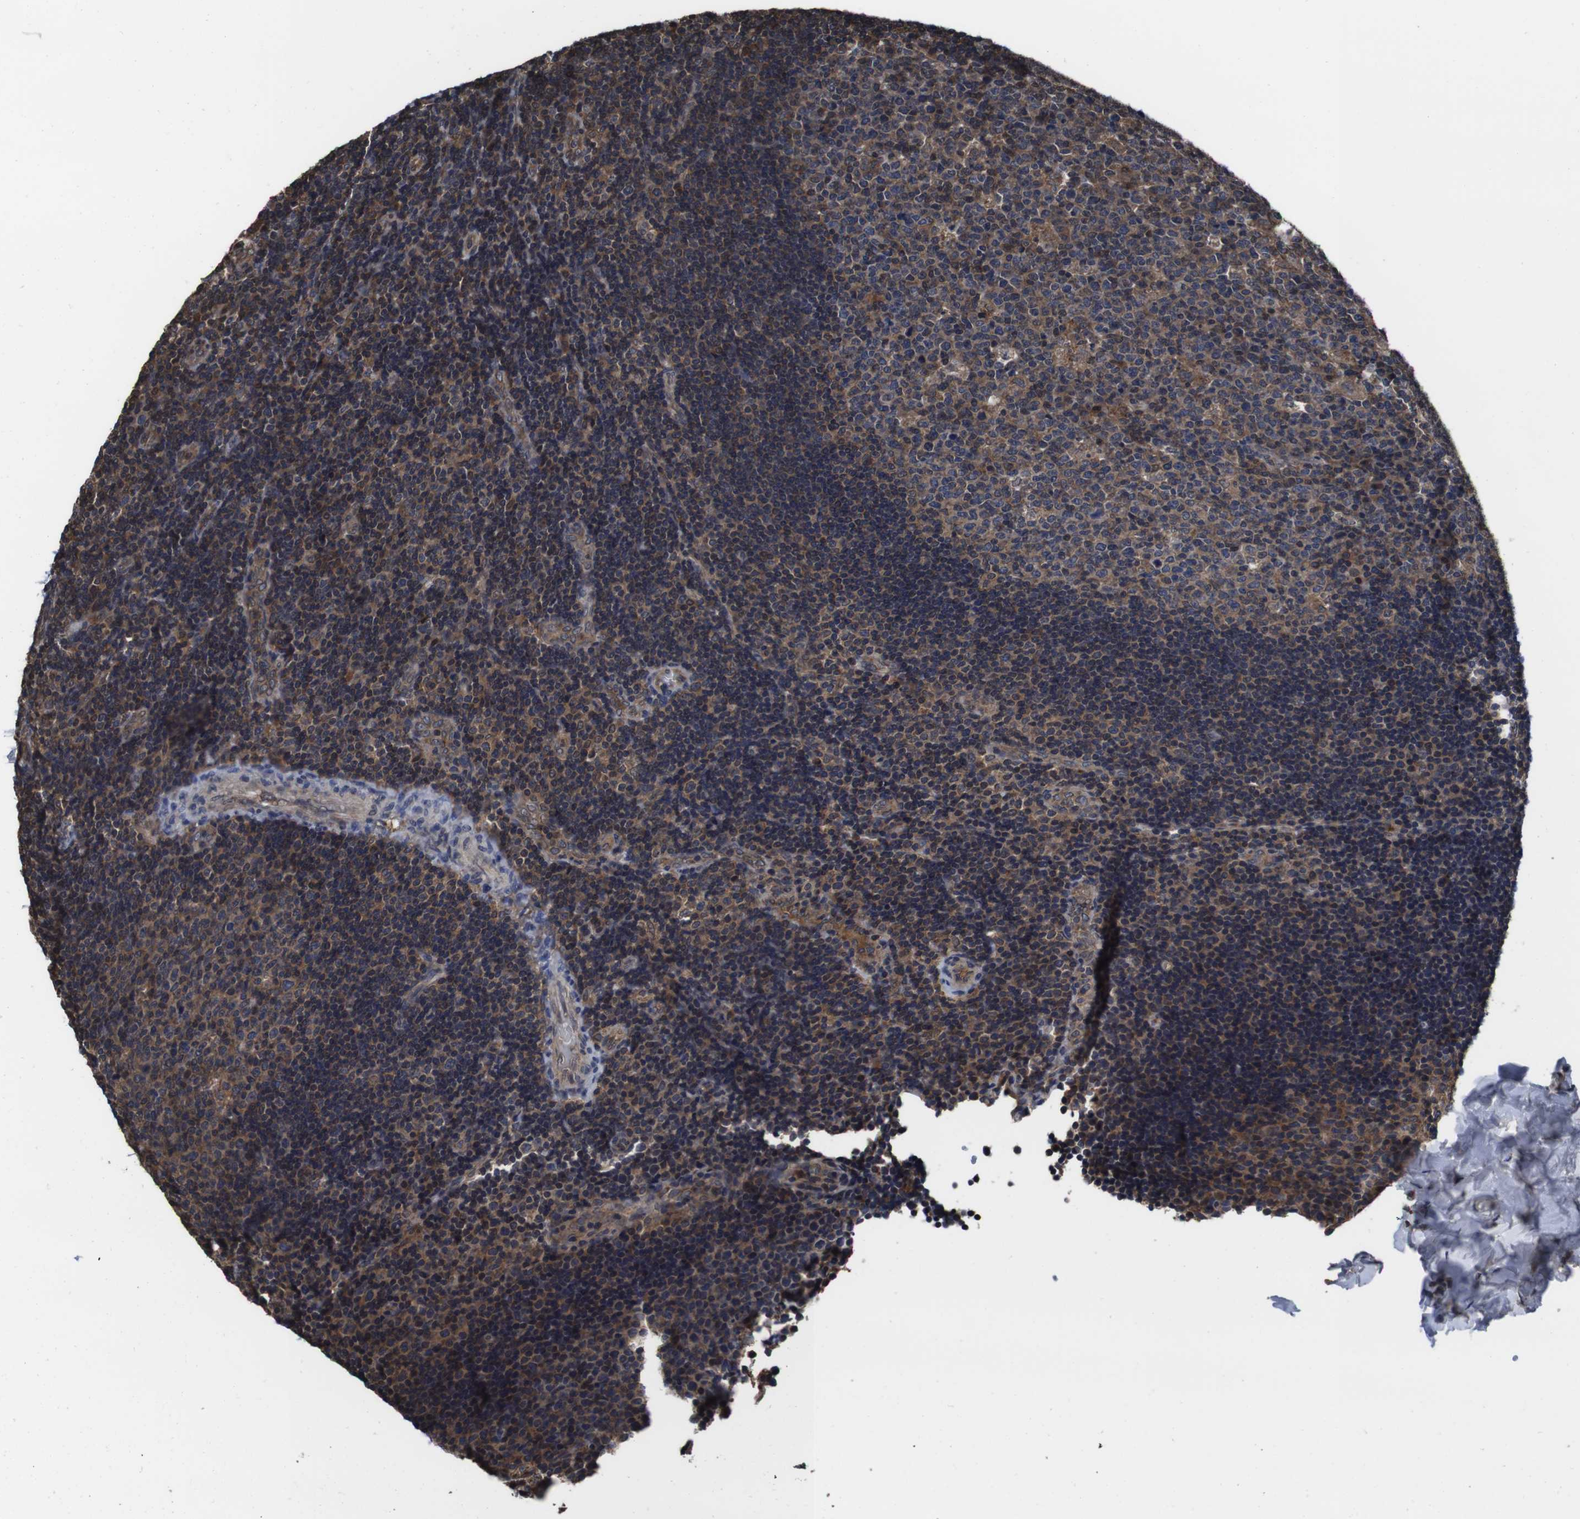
{"staining": {"intensity": "weak", "quantity": ">75%", "location": "cytoplasmic/membranous"}, "tissue": "lymph node", "cell_type": "Germinal center cells", "image_type": "normal", "snomed": [{"axis": "morphology", "description": "Normal tissue, NOS"}, {"axis": "topography", "description": "Lymph node"}, {"axis": "topography", "description": "Salivary gland"}], "caption": "Weak cytoplasmic/membranous positivity for a protein is identified in about >75% of germinal center cells of unremarkable lymph node using IHC.", "gene": "CXCL11", "patient": {"sex": "male", "age": 8}}